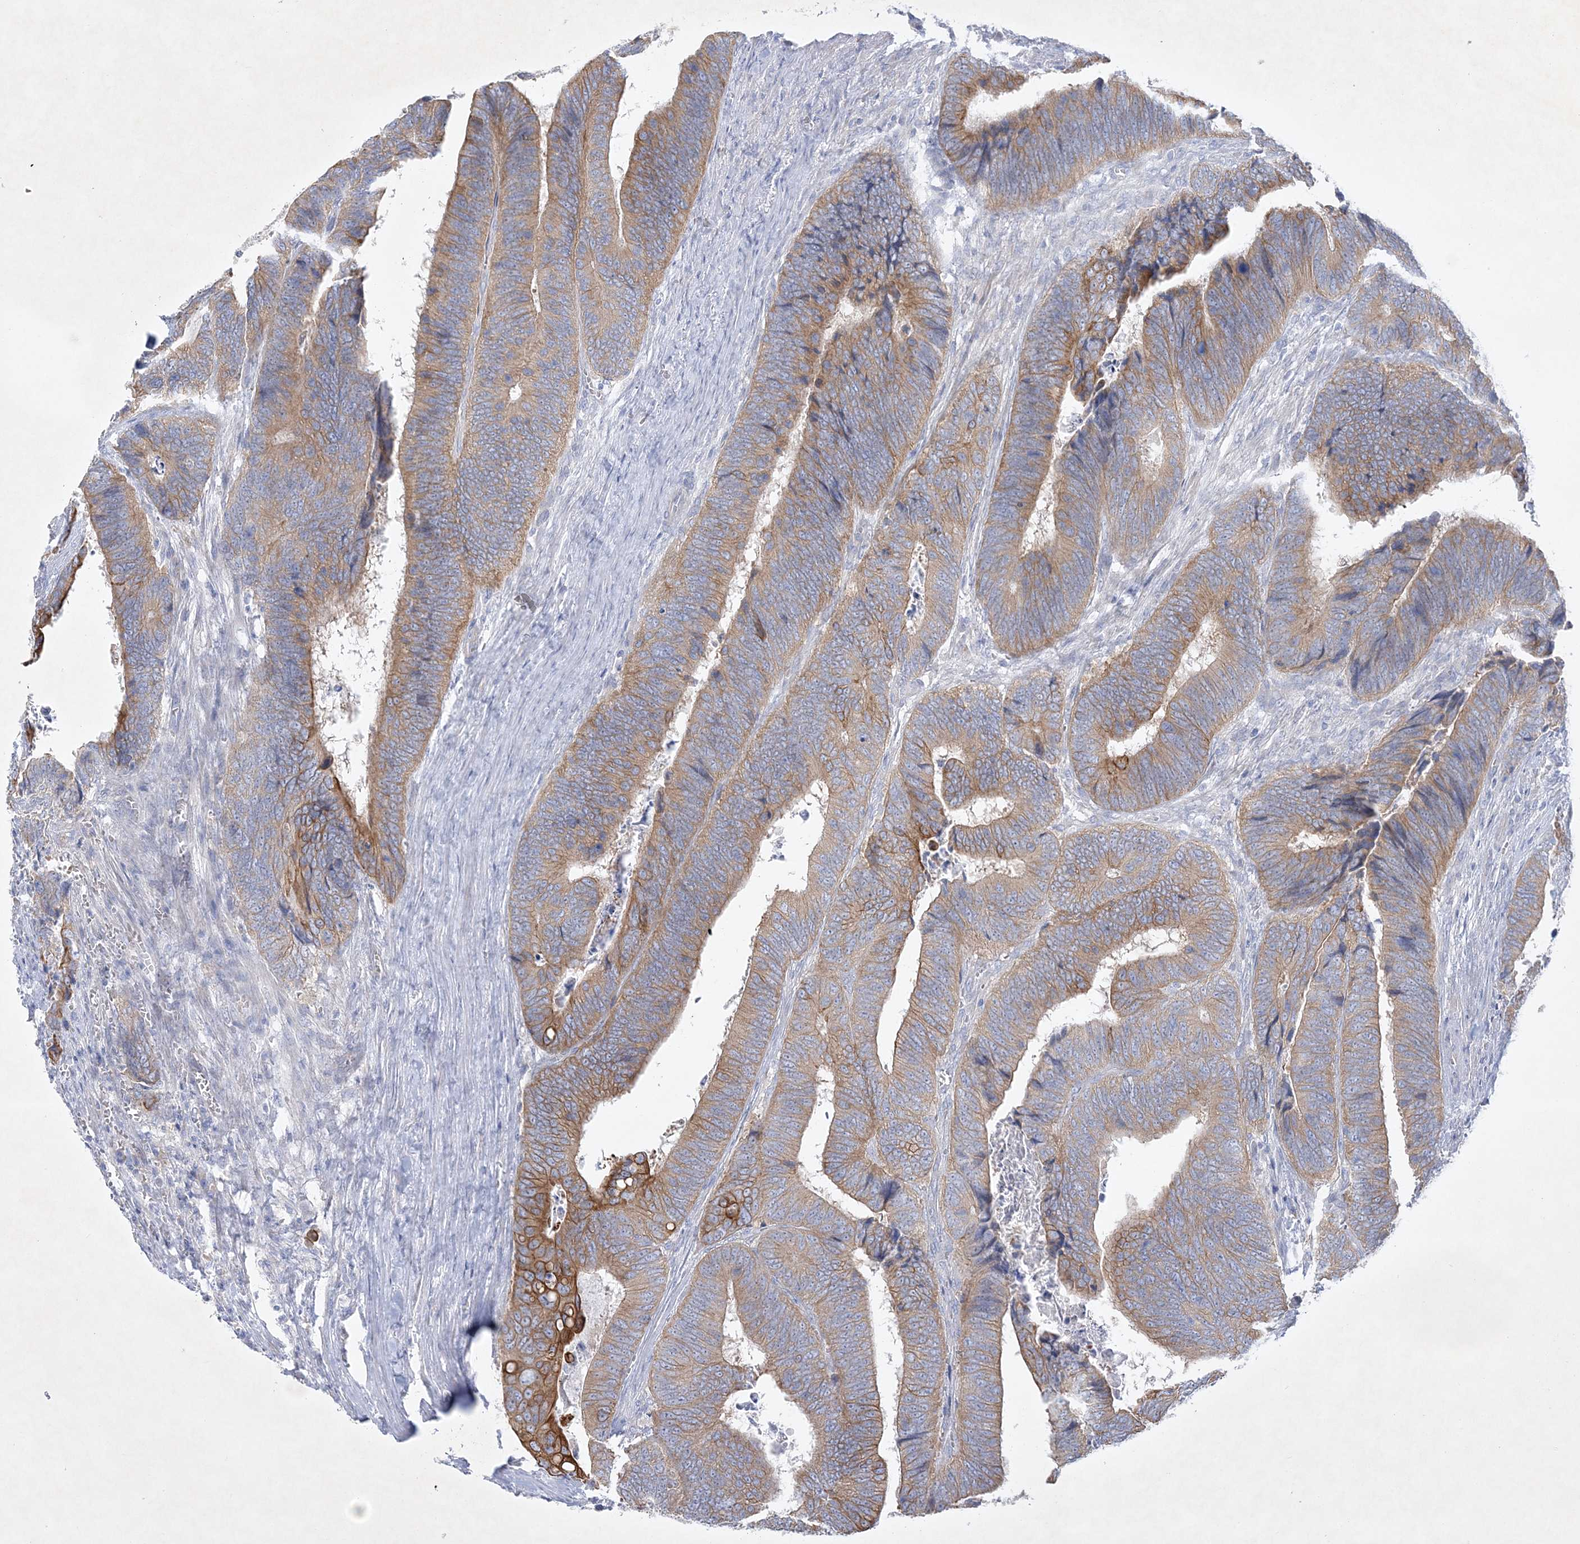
{"staining": {"intensity": "moderate", "quantity": ">75%", "location": "cytoplasmic/membranous"}, "tissue": "colorectal cancer", "cell_type": "Tumor cells", "image_type": "cancer", "snomed": [{"axis": "morphology", "description": "Adenocarcinoma, NOS"}, {"axis": "topography", "description": "Colon"}], "caption": "This histopathology image shows immunohistochemistry (IHC) staining of adenocarcinoma (colorectal), with medium moderate cytoplasmic/membranous expression in about >75% of tumor cells.", "gene": "FARSB", "patient": {"sex": "male", "age": 72}}